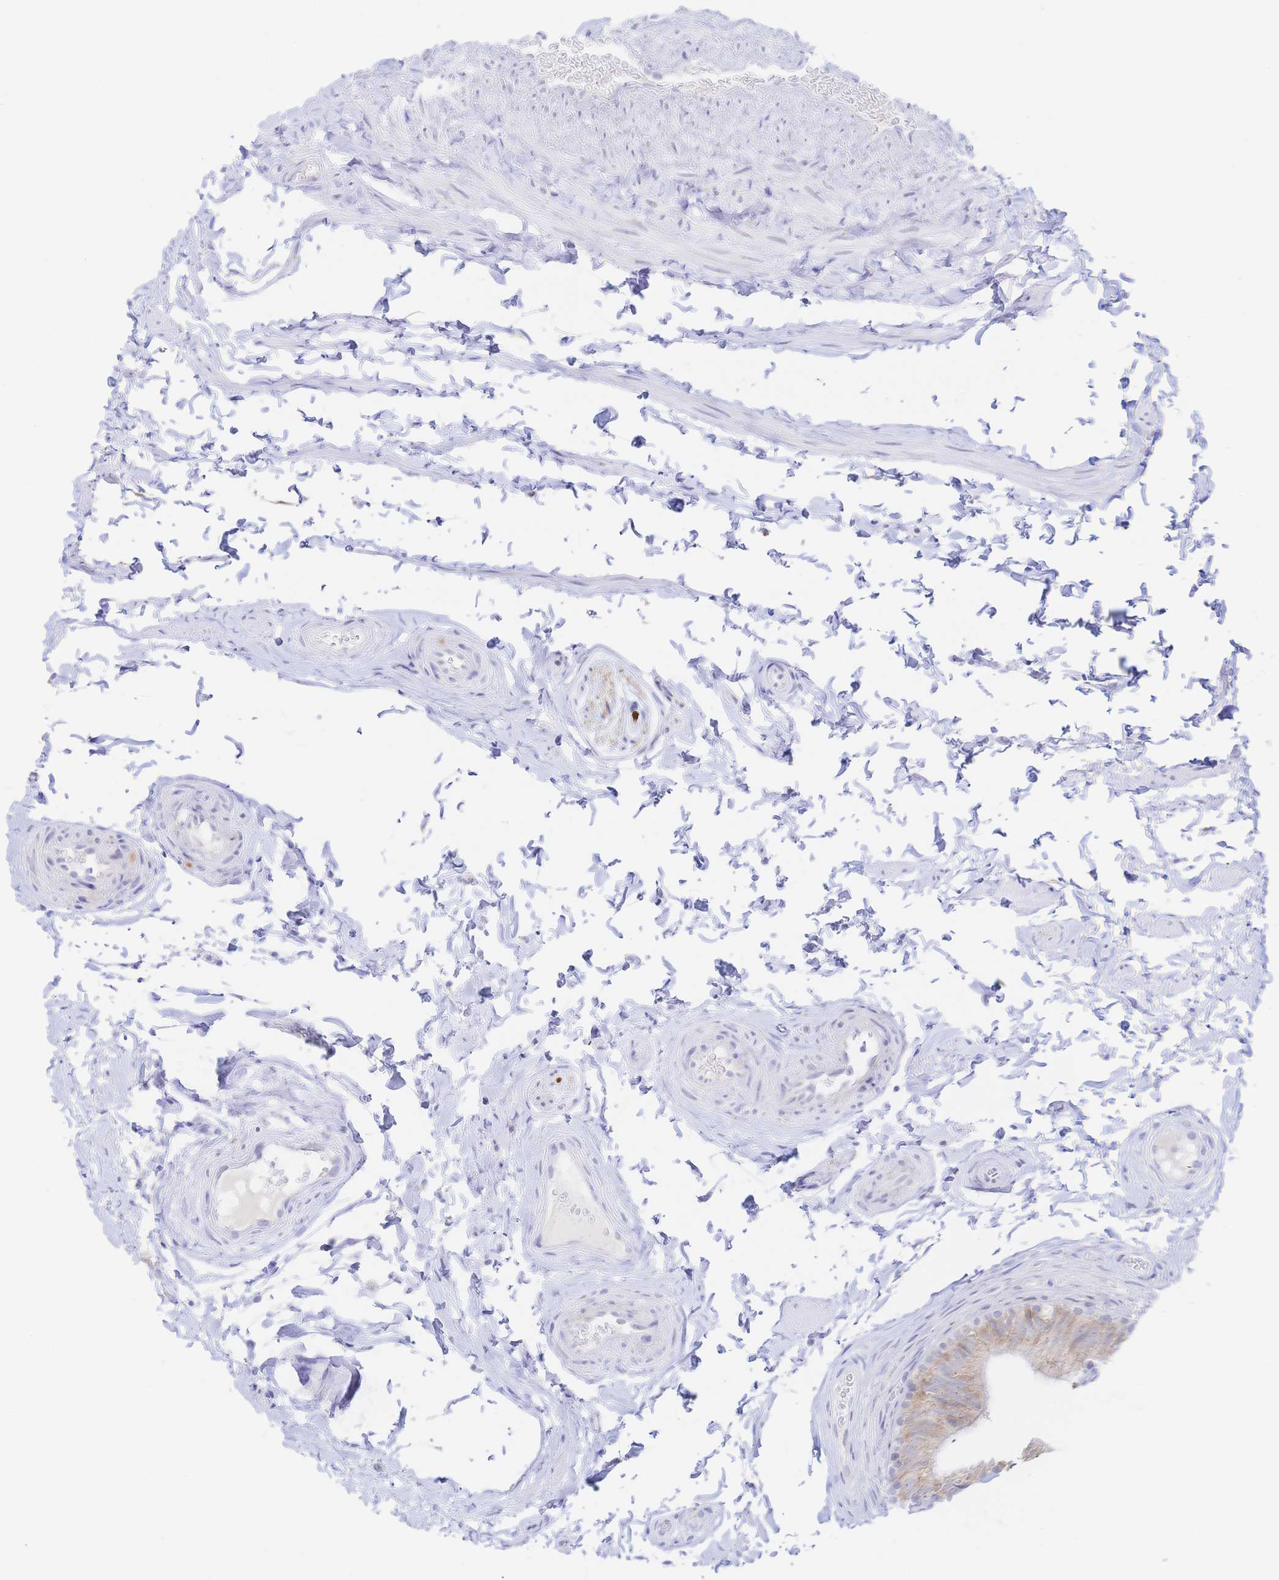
{"staining": {"intensity": "weak", "quantity": "25%-75%", "location": "cytoplasmic/membranous"}, "tissue": "epididymis", "cell_type": "Glandular cells", "image_type": "normal", "snomed": [{"axis": "morphology", "description": "Normal tissue, NOS"}, {"axis": "topography", "description": "Epididymis, spermatic cord, NOS"}, {"axis": "topography", "description": "Epididymis"}, {"axis": "topography", "description": "Peripheral nerve tissue"}], "caption": "Immunohistochemistry image of unremarkable human epididymis stained for a protein (brown), which reveals low levels of weak cytoplasmic/membranous positivity in about 25%-75% of glandular cells.", "gene": "SIAH3", "patient": {"sex": "male", "age": 29}}